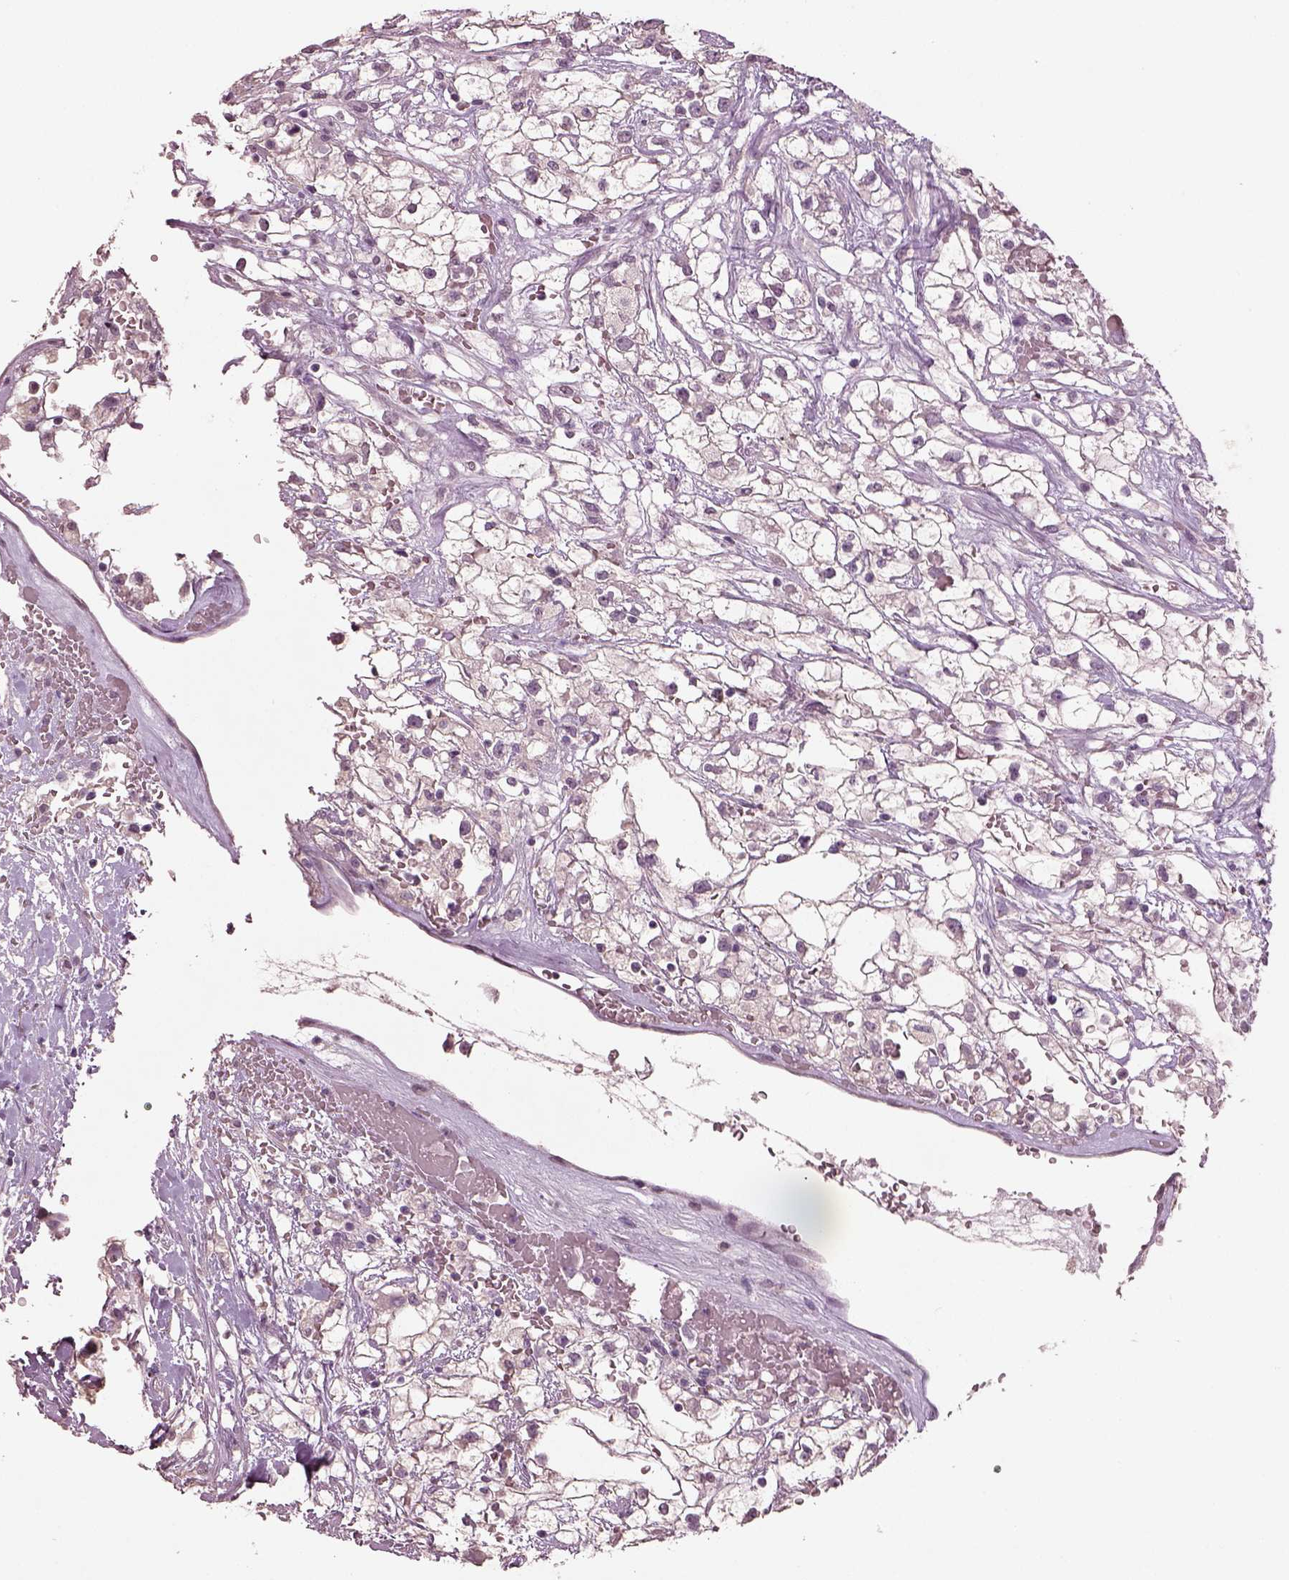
{"staining": {"intensity": "negative", "quantity": "none", "location": "none"}, "tissue": "renal cancer", "cell_type": "Tumor cells", "image_type": "cancer", "snomed": [{"axis": "morphology", "description": "Adenocarcinoma, NOS"}, {"axis": "topography", "description": "Kidney"}], "caption": "Immunohistochemistry (IHC) of renal adenocarcinoma demonstrates no expression in tumor cells.", "gene": "KCNIP3", "patient": {"sex": "male", "age": 59}}